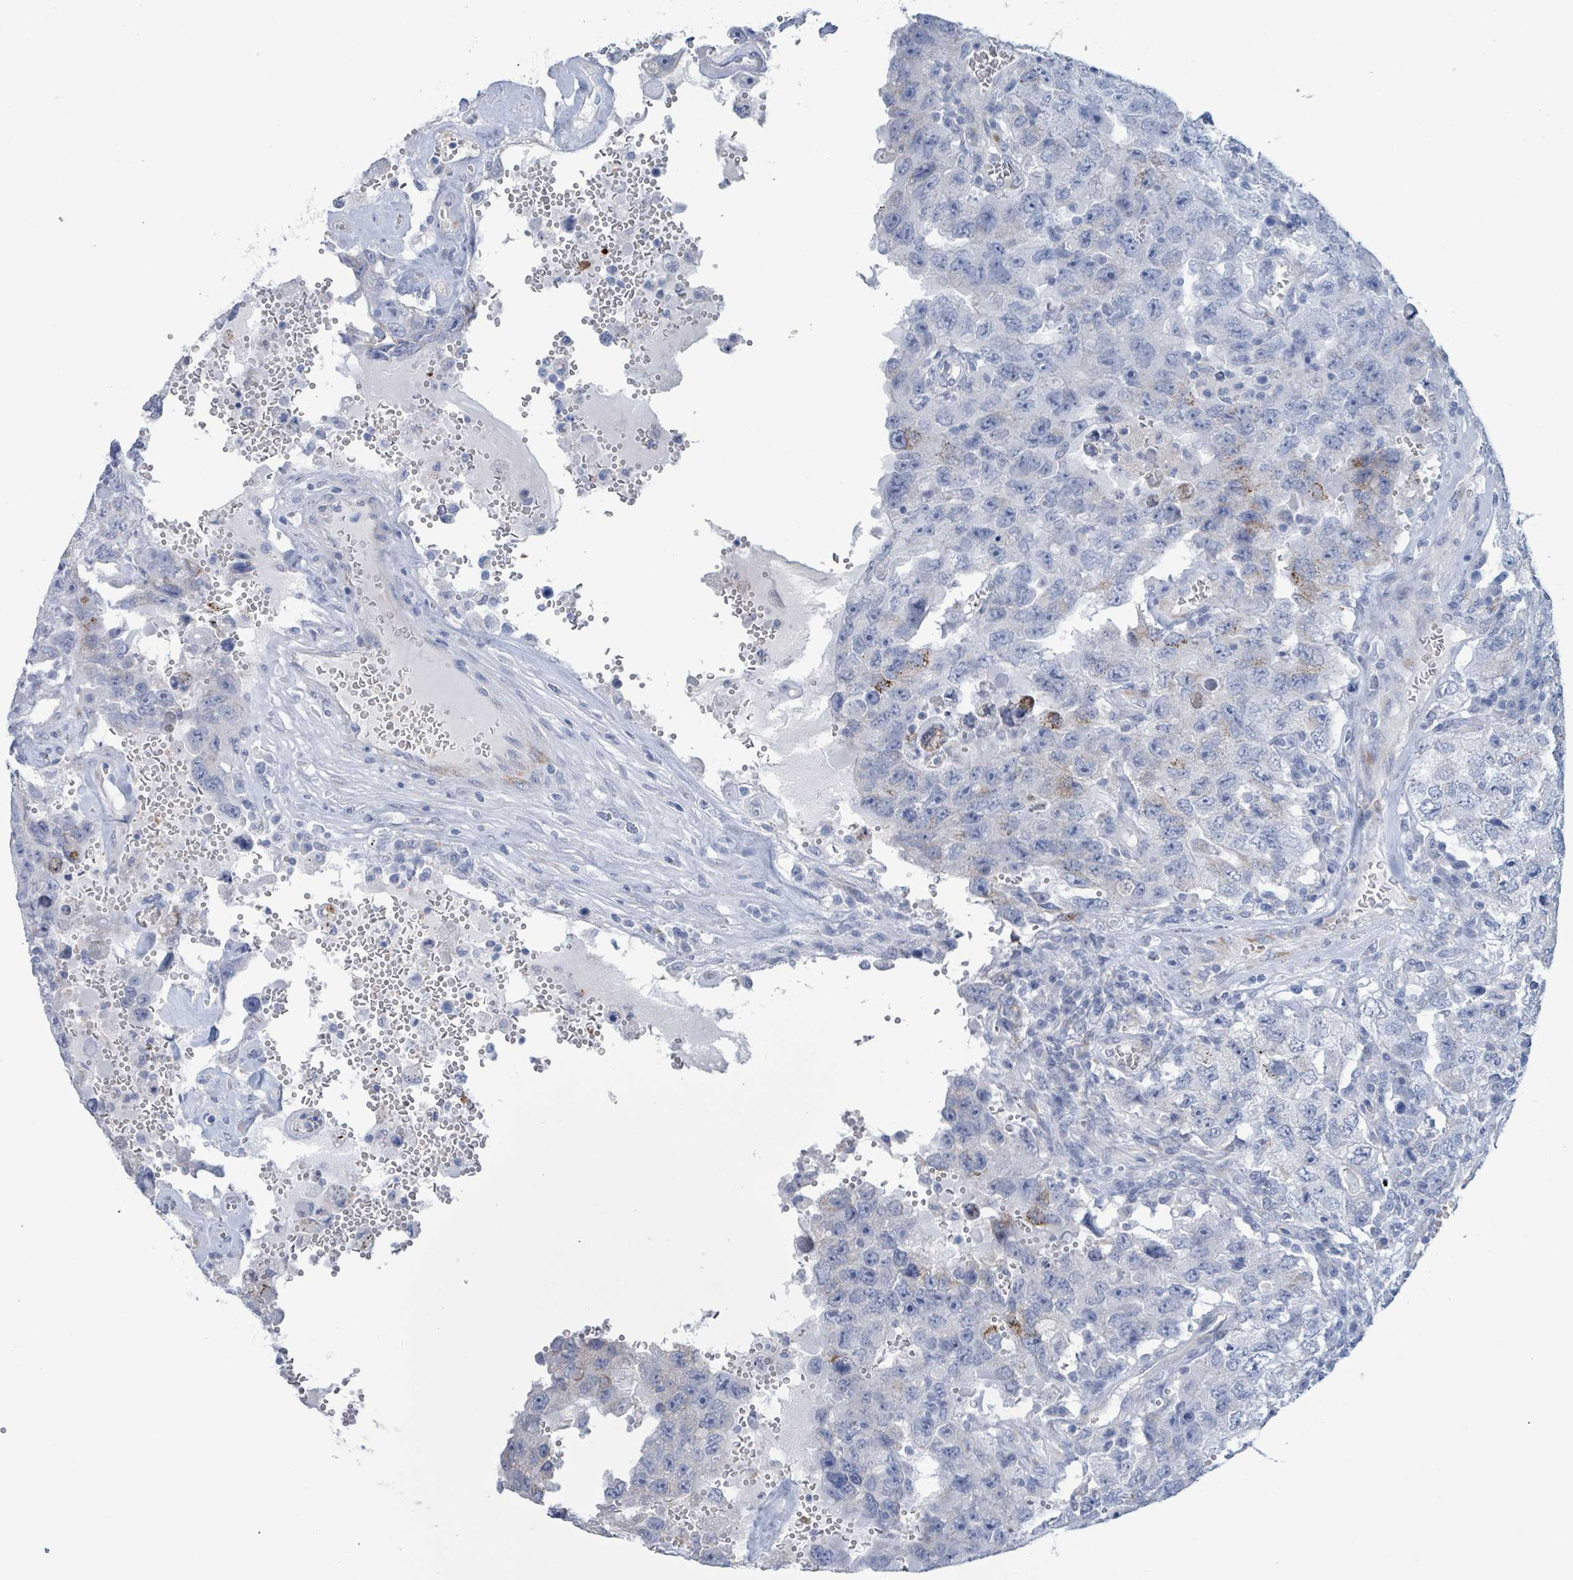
{"staining": {"intensity": "negative", "quantity": "none", "location": "none"}, "tissue": "testis cancer", "cell_type": "Tumor cells", "image_type": "cancer", "snomed": [{"axis": "morphology", "description": "Carcinoma, Embryonal, NOS"}, {"axis": "topography", "description": "Testis"}], "caption": "DAB (3,3'-diaminobenzidine) immunohistochemical staining of testis embryonal carcinoma displays no significant positivity in tumor cells.", "gene": "PKLR", "patient": {"sex": "male", "age": 26}}